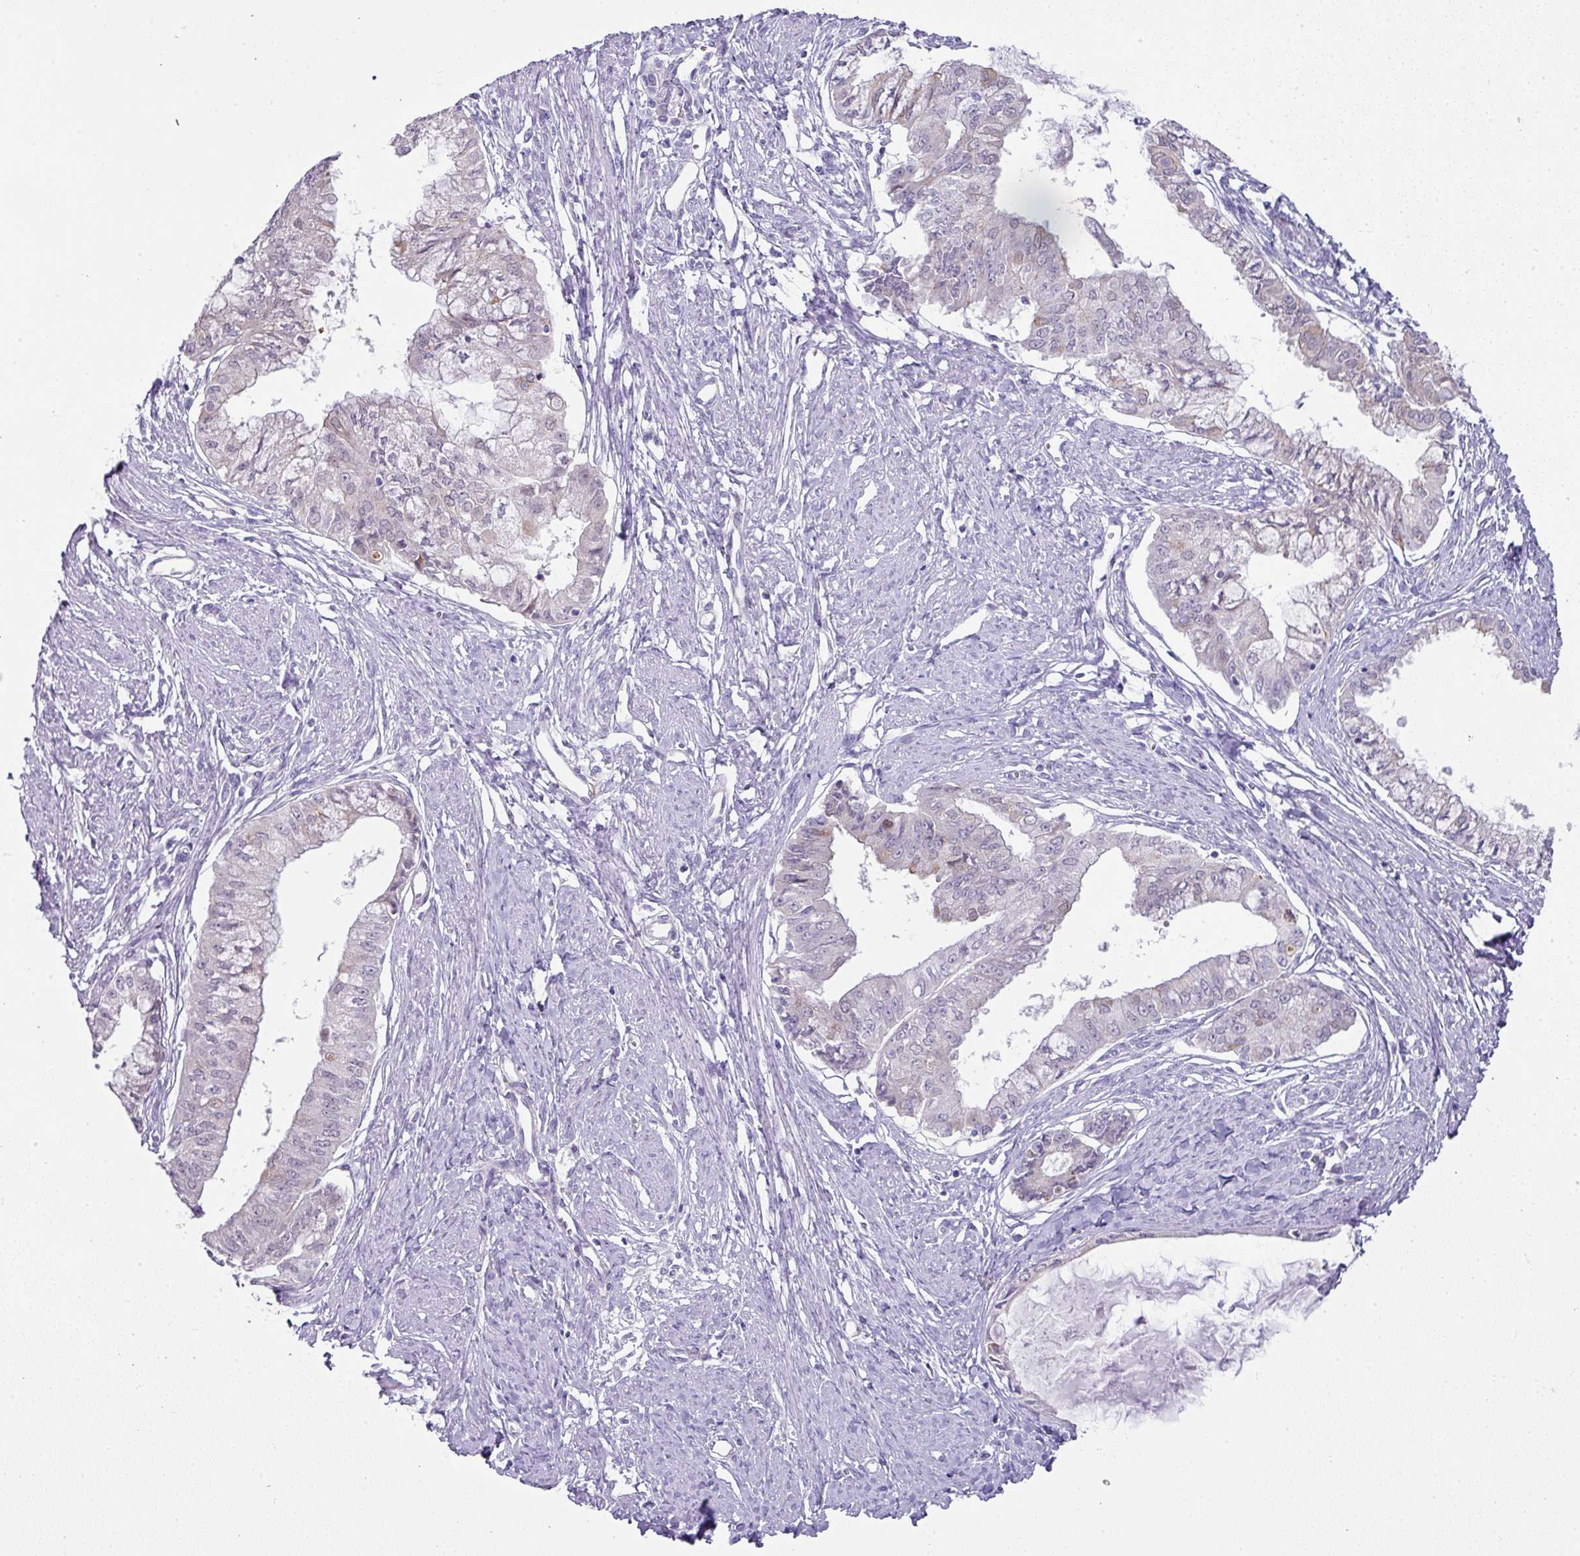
{"staining": {"intensity": "moderate", "quantity": "<25%", "location": "cytoplasmic/membranous"}, "tissue": "endometrial cancer", "cell_type": "Tumor cells", "image_type": "cancer", "snomed": [{"axis": "morphology", "description": "Adenocarcinoma, NOS"}, {"axis": "topography", "description": "Endometrium"}], "caption": "Moderate cytoplasmic/membranous expression for a protein is appreciated in approximately <25% of tumor cells of endometrial cancer (adenocarcinoma) using IHC.", "gene": "FGF17", "patient": {"sex": "female", "age": 76}}